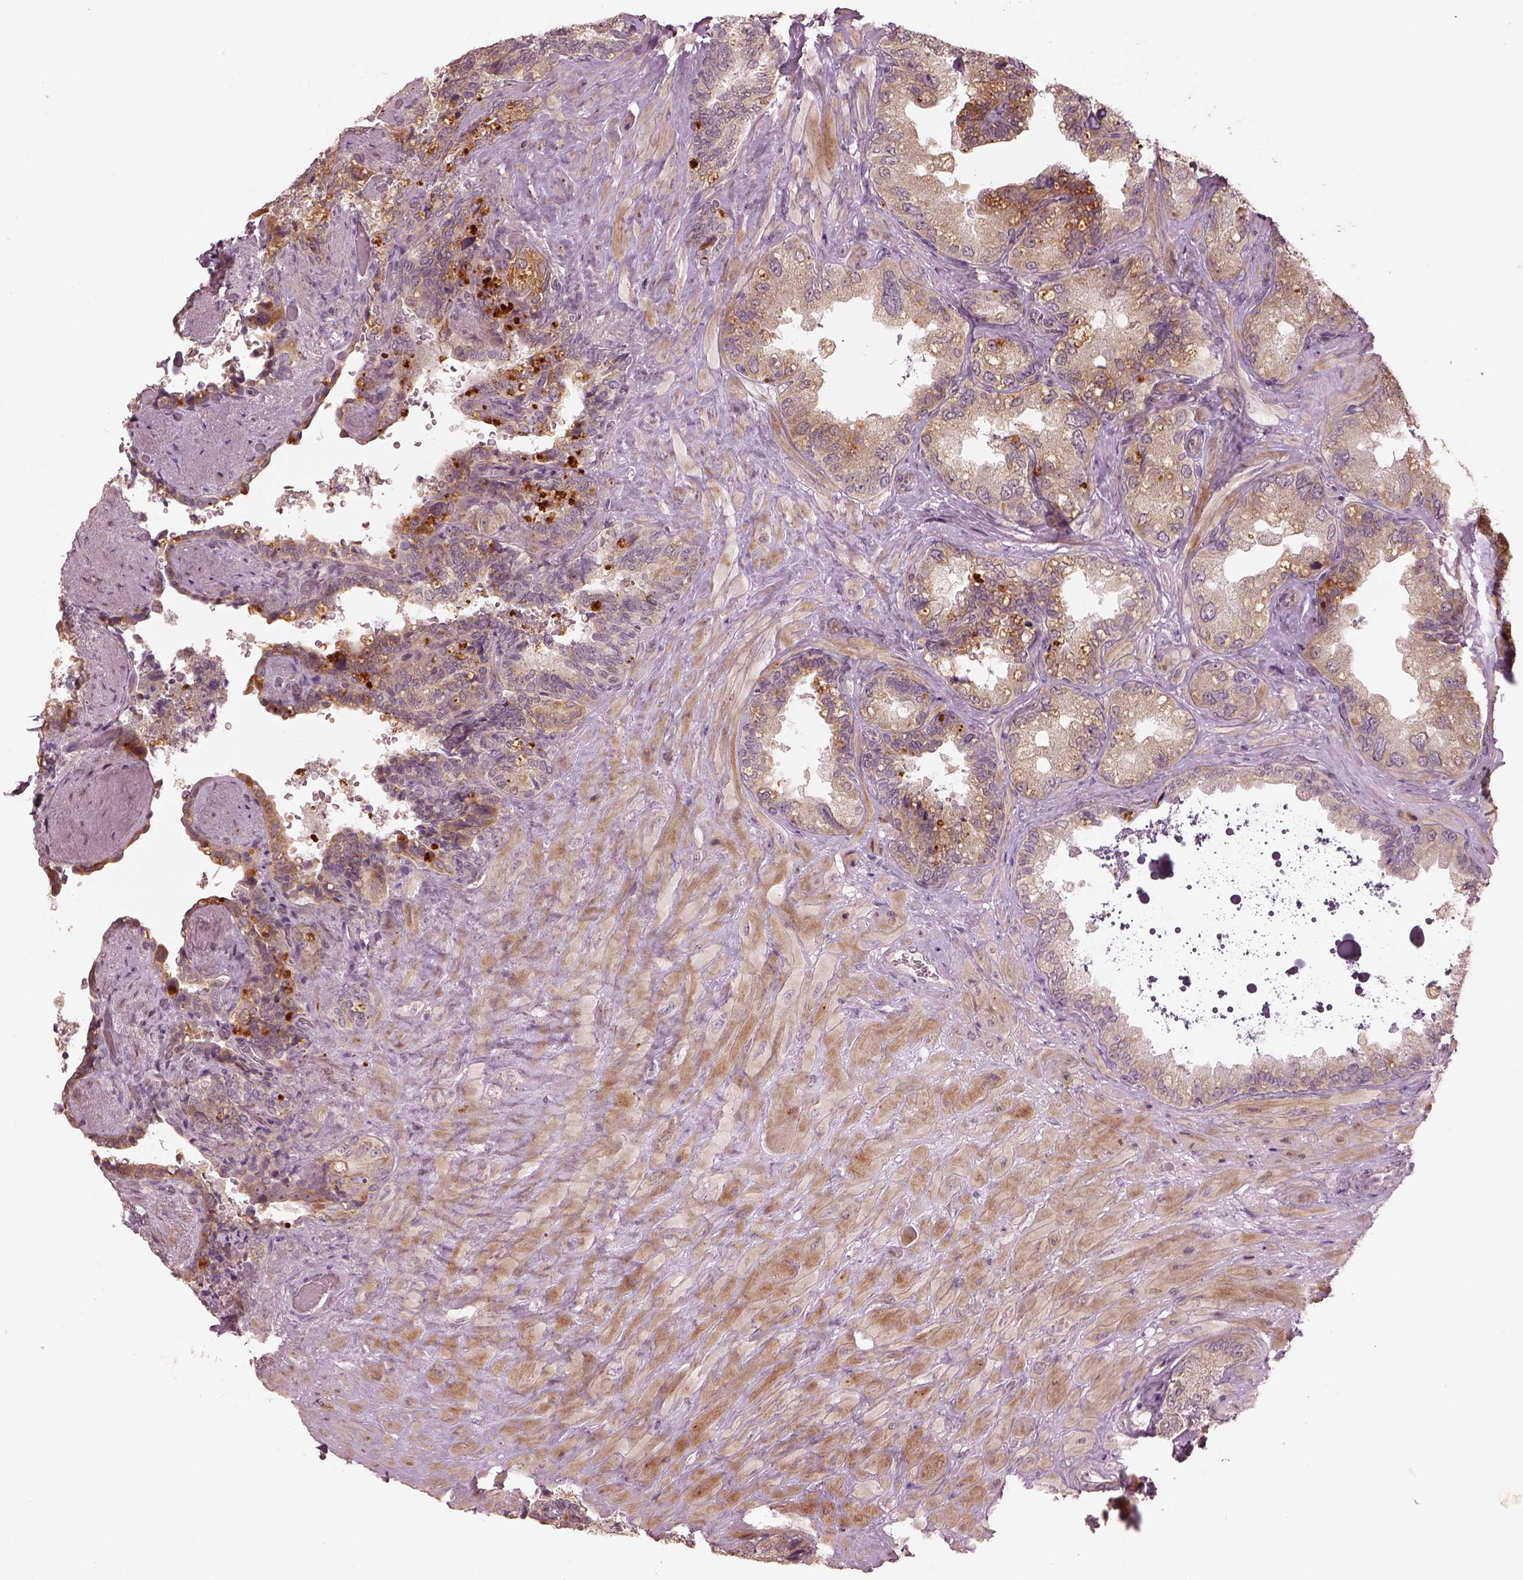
{"staining": {"intensity": "moderate", "quantity": "25%-75%", "location": "cytoplasmic/membranous"}, "tissue": "seminal vesicle", "cell_type": "Glandular cells", "image_type": "normal", "snomed": [{"axis": "morphology", "description": "Normal tissue, NOS"}, {"axis": "topography", "description": "Seminal veicle"}], "caption": "A photomicrograph of human seminal vesicle stained for a protein displays moderate cytoplasmic/membranous brown staining in glandular cells. The protein of interest is stained brown, and the nuclei are stained in blue (DAB IHC with brightfield microscopy, high magnification).", "gene": "SLC25A46", "patient": {"sex": "male", "age": 69}}